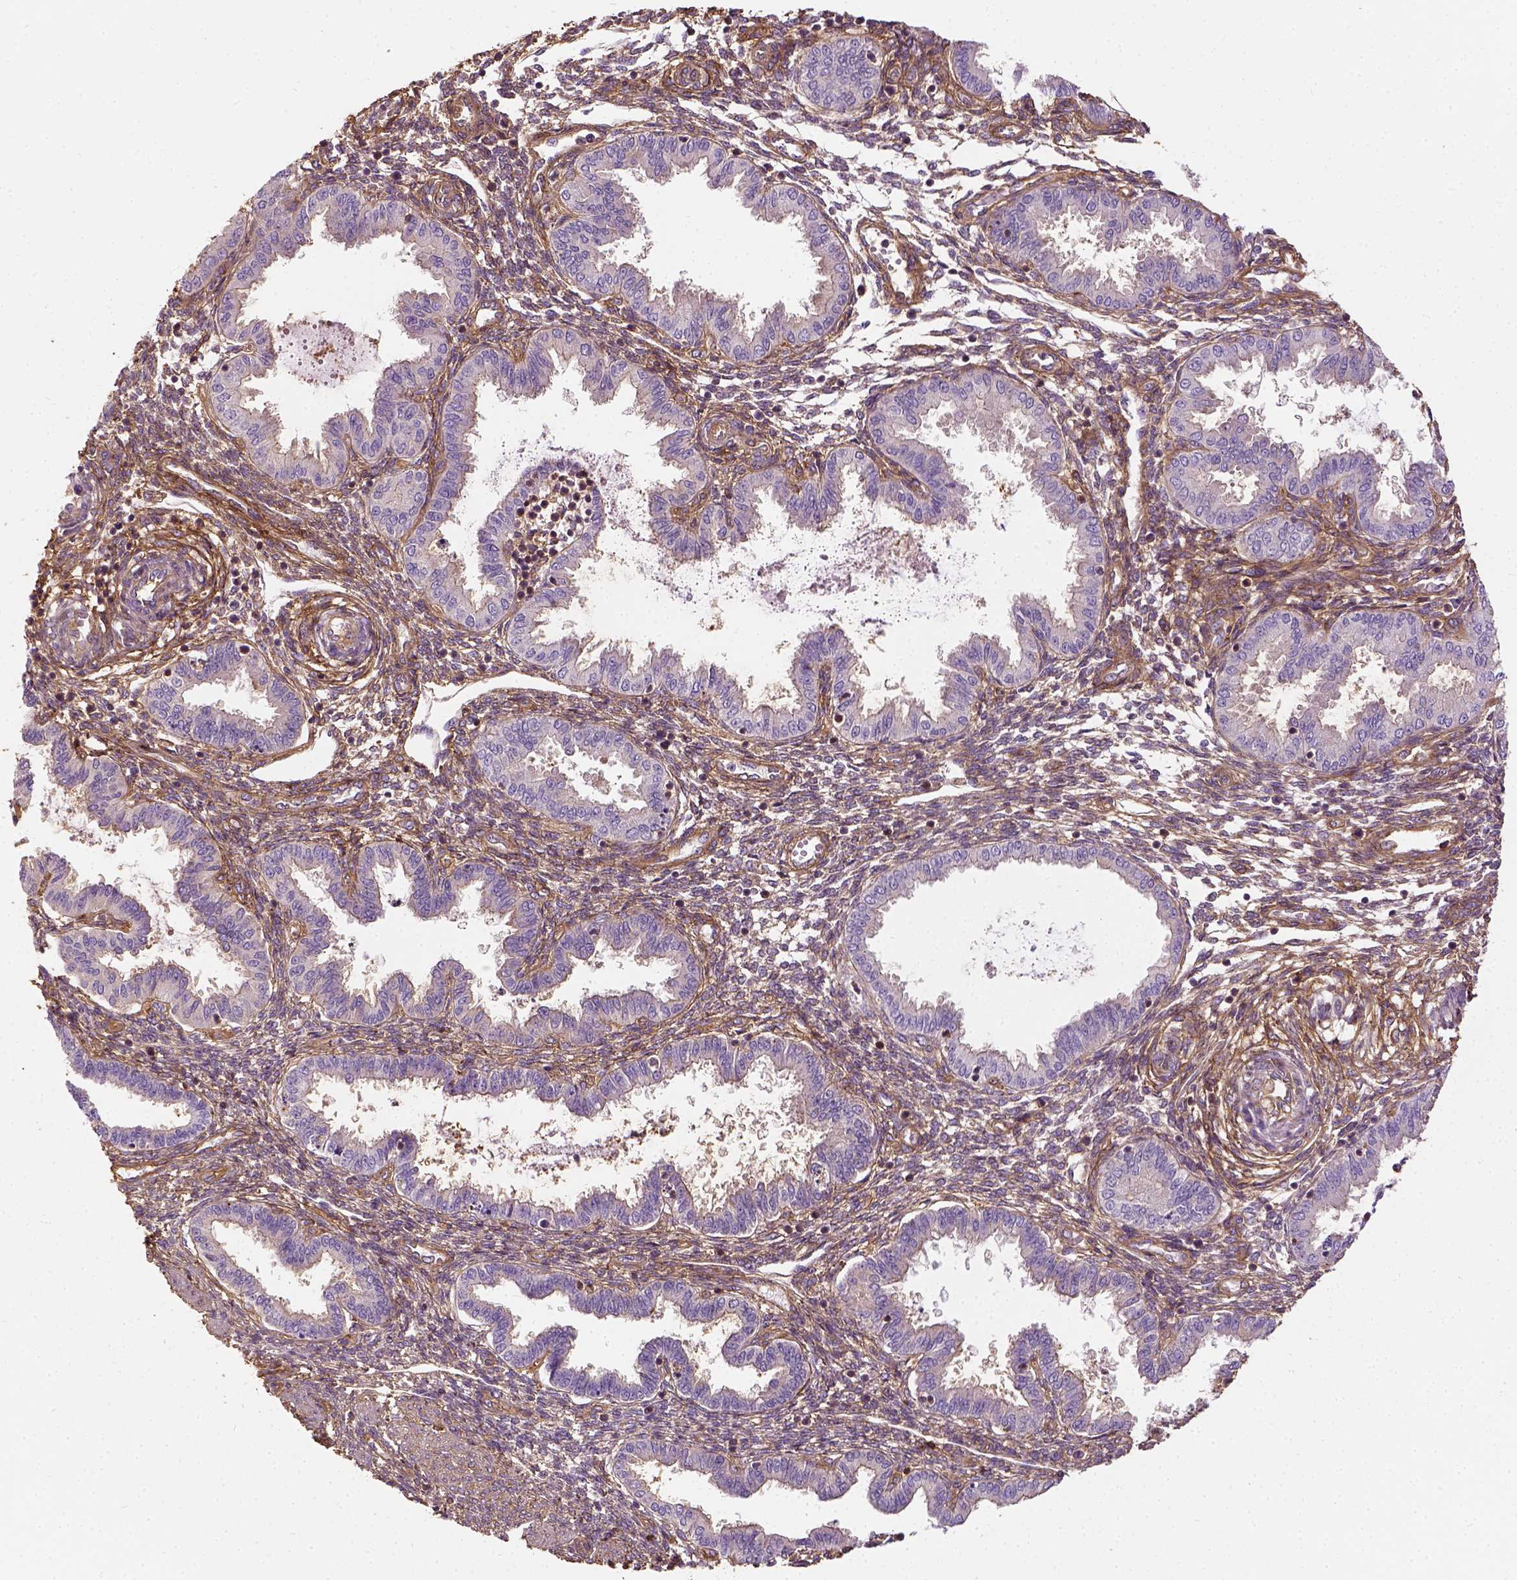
{"staining": {"intensity": "moderate", "quantity": ">75%", "location": "cytoplasmic/membranous"}, "tissue": "endometrium", "cell_type": "Cells in endometrial stroma", "image_type": "normal", "snomed": [{"axis": "morphology", "description": "Normal tissue, NOS"}, {"axis": "topography", "description": "Endometrium"}], "caption": "Benign endometrium reveals moderate cytoplasmic/membranous positivity in approximately >75% of cells in endometrial stroma, visualized by immunohistochemistry. Ihc stains the protein of interest in brown and the nuclei are stained blue.", "gene": "COL6A2", "patient": {"sex": "female", "age": 33}}